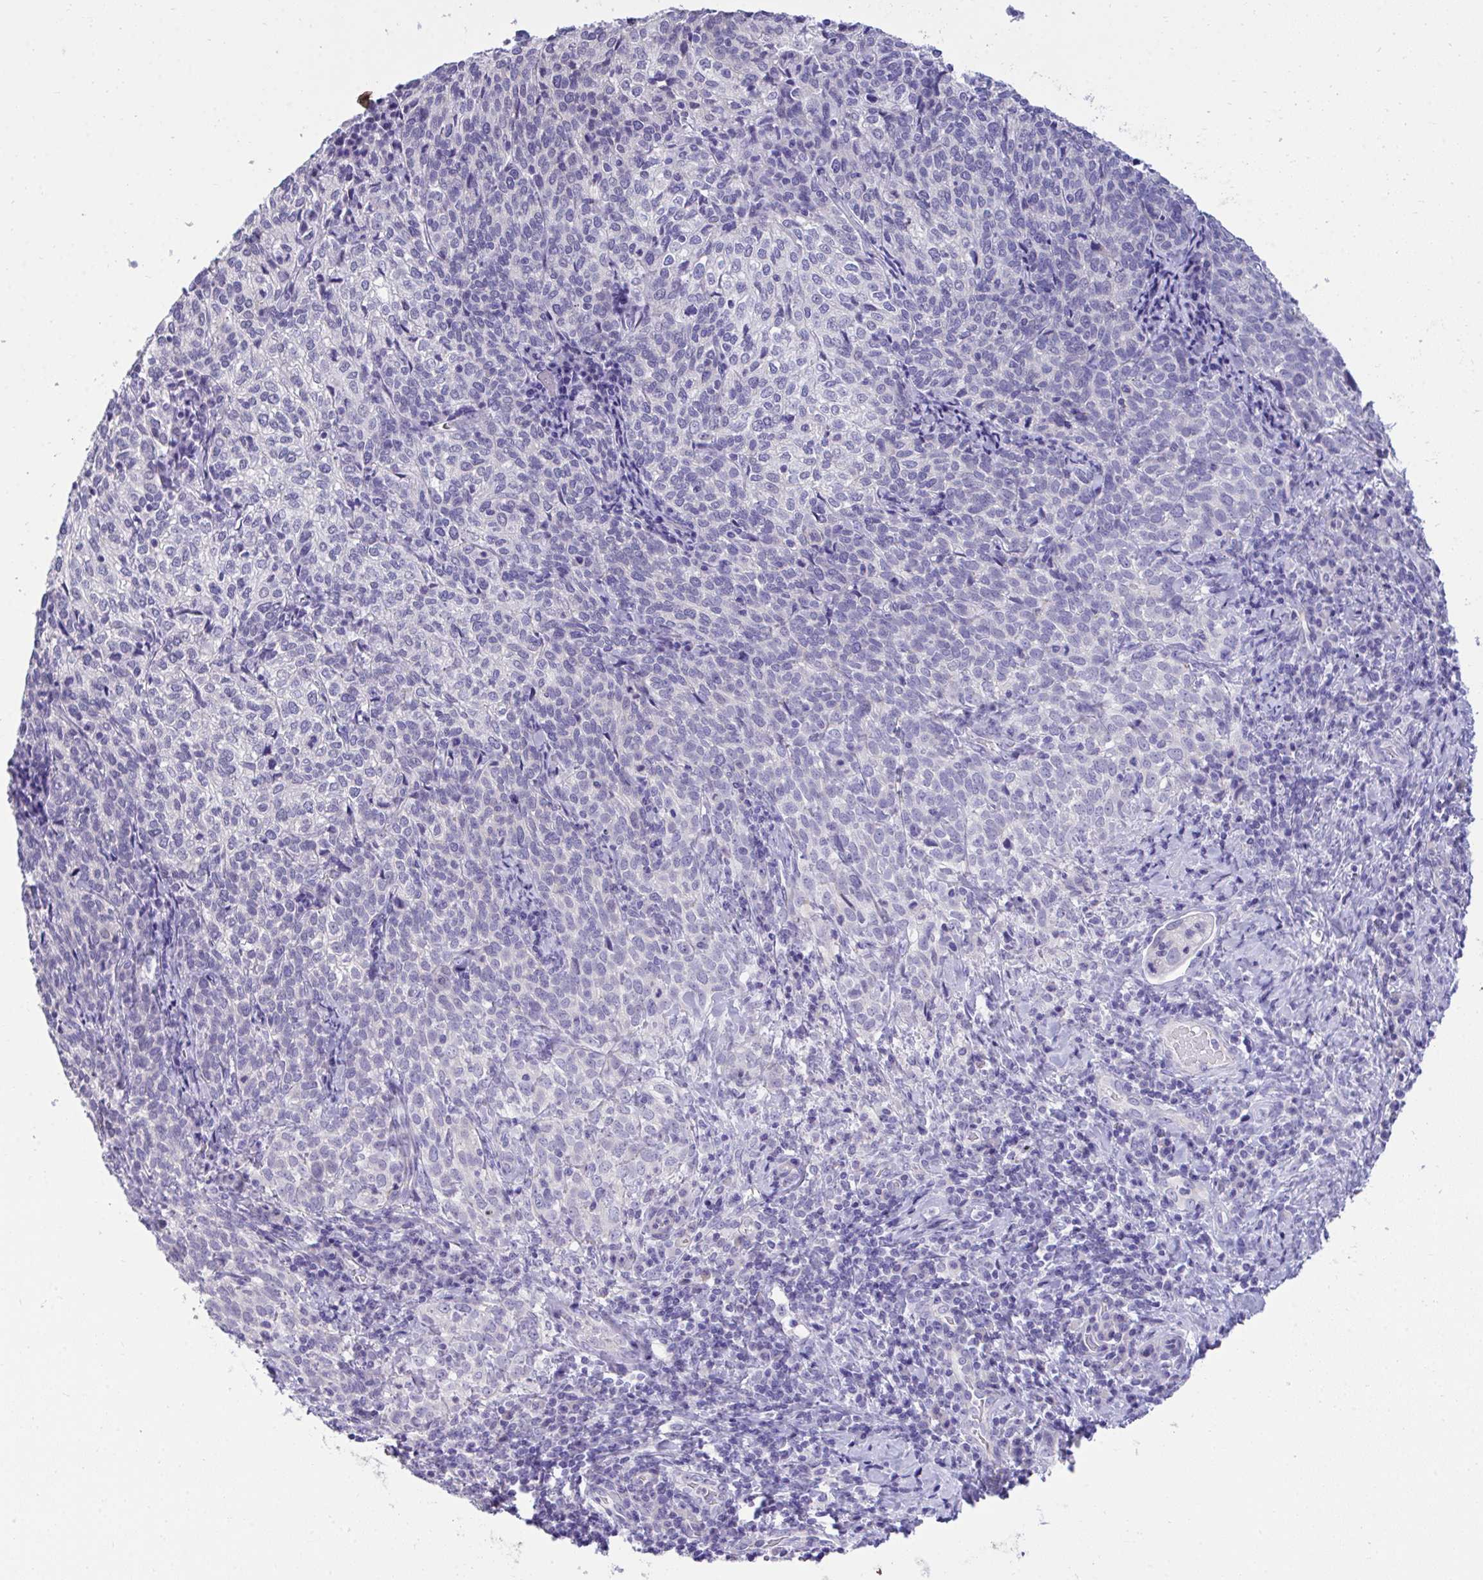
{"staining": {"intensity": "negative", "quantity": "none", "location": "none"}, "tissue": "cervical cancer", "cell_type": "Tumor cells", "image_type": "cancer", "snomed": [{"axis": "morphology", "description": "Normal tissue, NOS"}, {"axis": "morphology", "description": "Squamous cell carcinoma, NOS"}, {"axis": "topography", "description": "Vagina"}, {"axis": "topography", "description": "Cervix"}], "caption": "Immunohistochemistry of human squamous cell carcinoma (cervical) demonstrates no staining in tumor cells. (DAB IHC, high magnification).", "gene": "TMCO5A", "patient": {"sex": "female", "age": 45}}